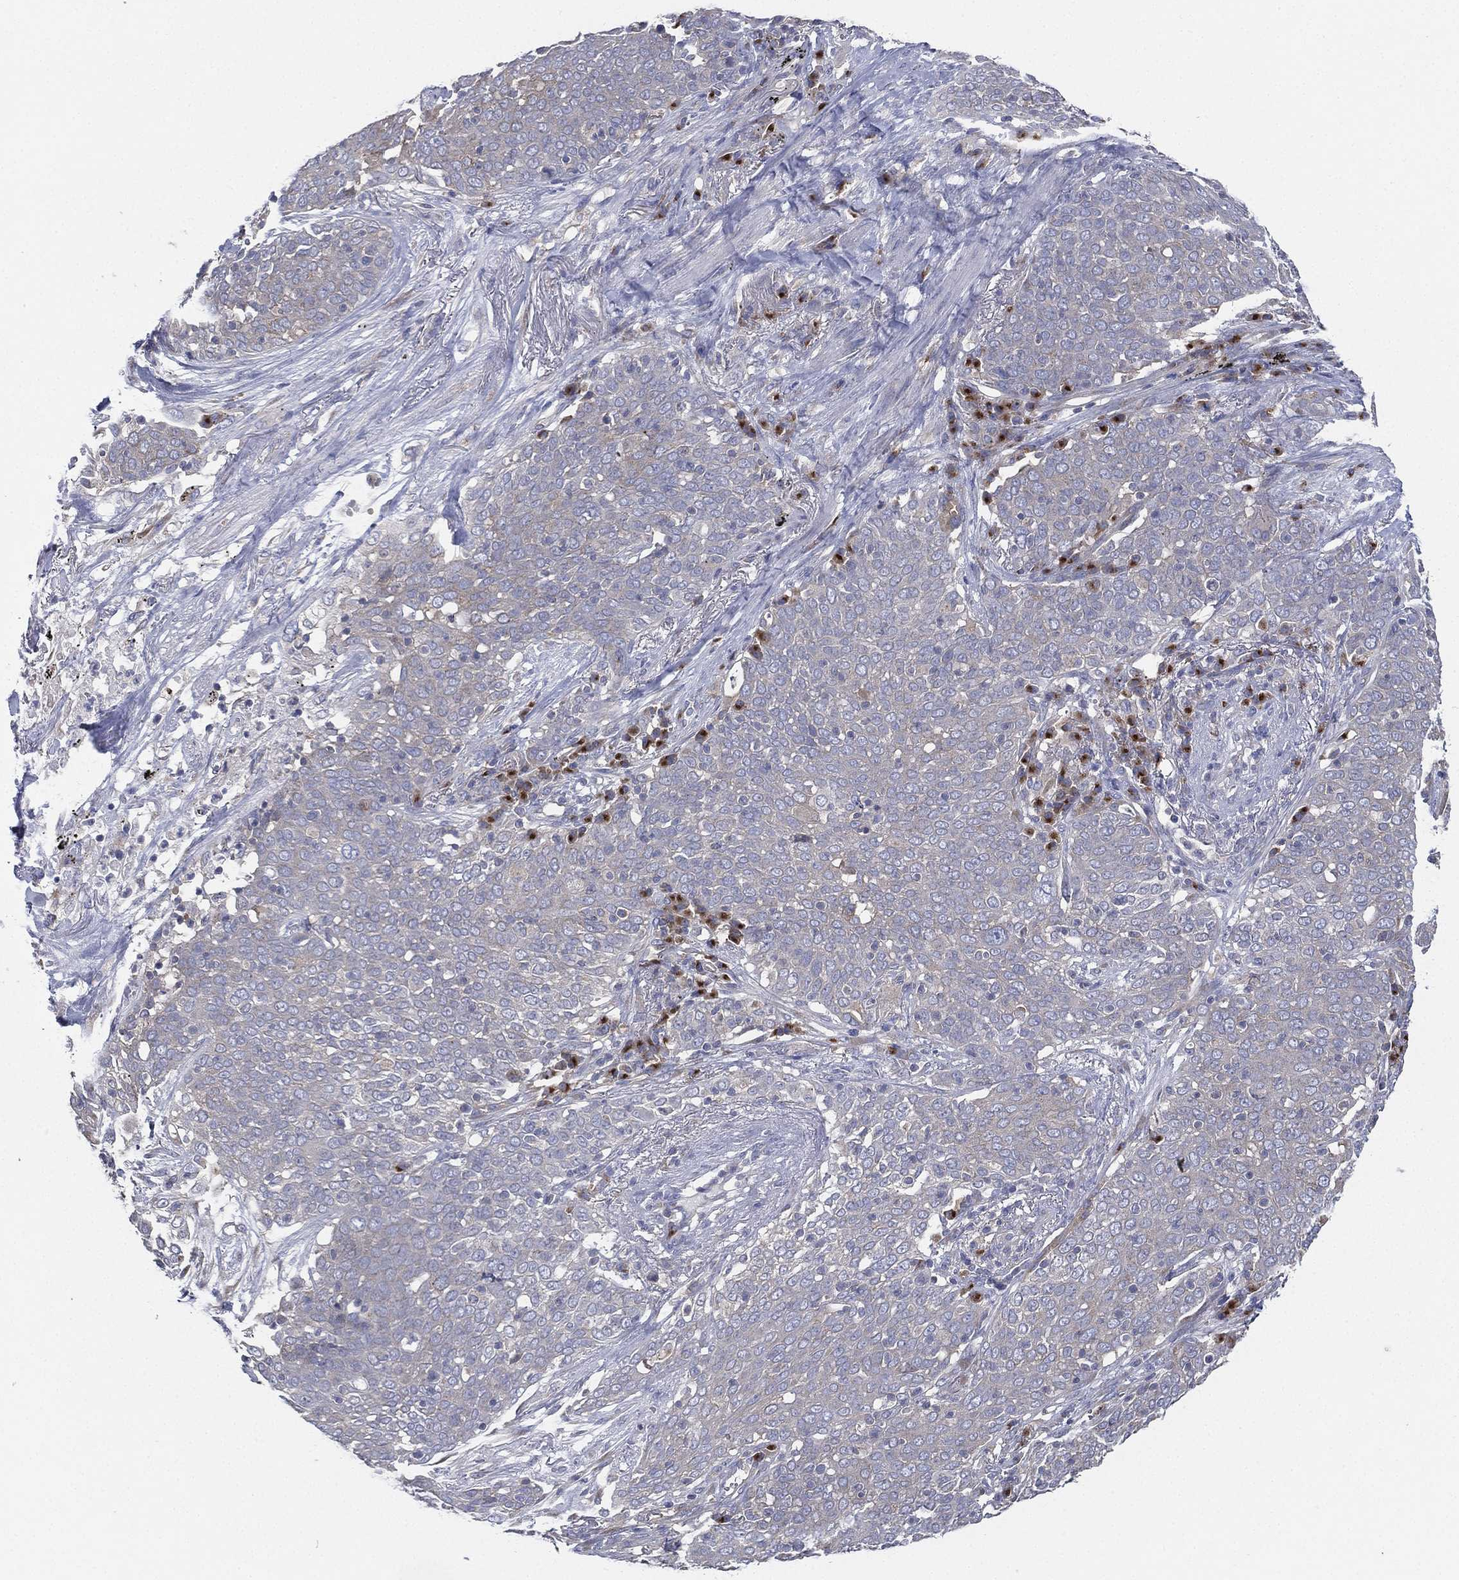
{"staining": {"intensity": "negative", "quantity": "none", "location": "none"}, "tissue": "lung cancer", "cell_type": "Tumor cells", "image_type": "cancer", "snomed": [{"axis": "morphology", "description": "Squamous cell carcinoma, NOS"}, {"axis": "topography", "description": "Lung"}], "caption": "Photomicrograph shows no protein positivity in tumor cells of lung squamous cell carcinoma tissue.", "gene": "ATP8A2", "patient": {"sex": "male", "age": 82}}